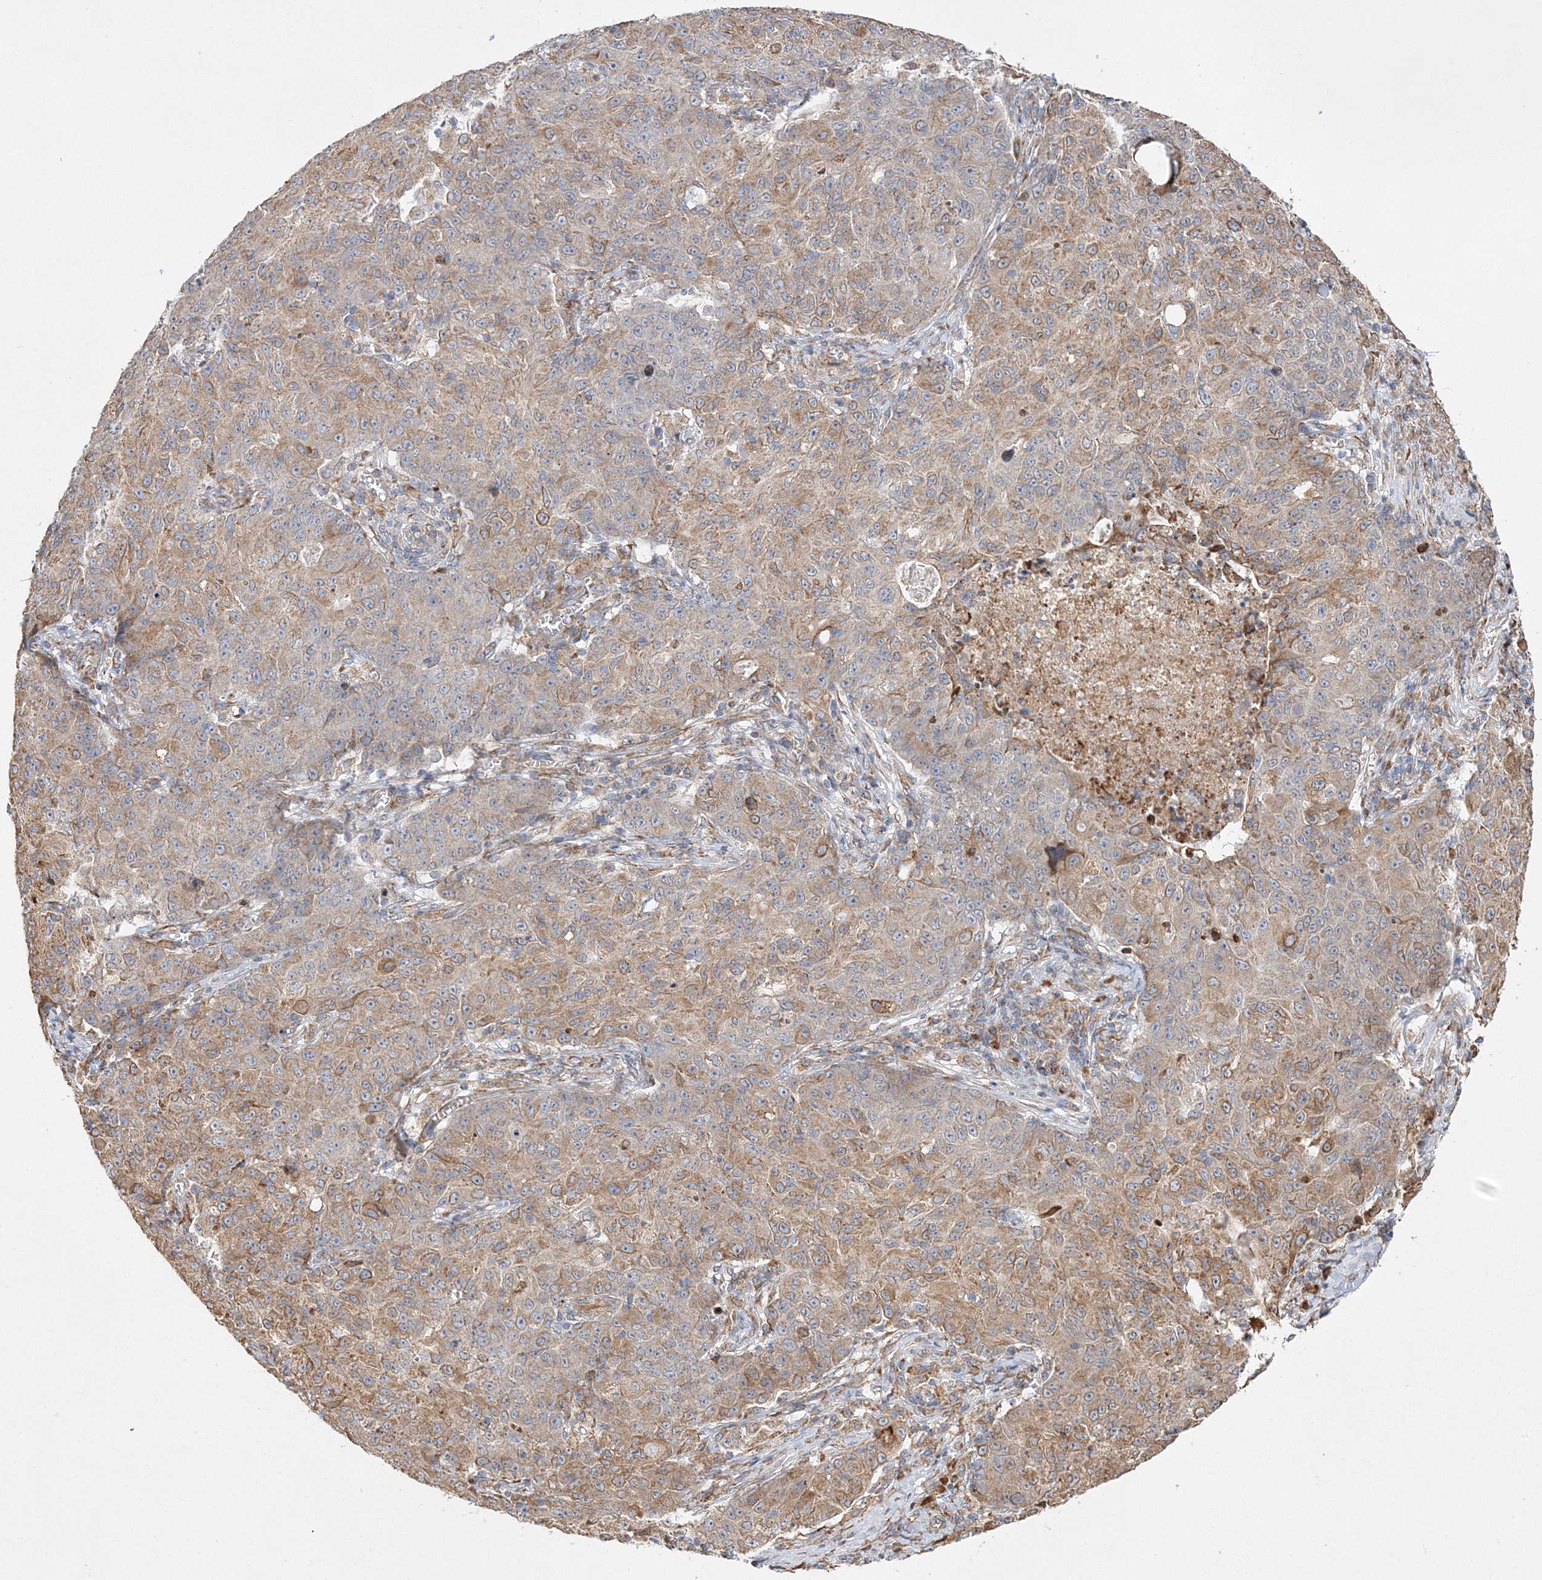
{"staining": {"intensity": "moderate", "quantity": ">75%", "location": "cytoplasmic/membranous"}, "tissue": "ovarian cancer", "cell_type": "Tumor cells", "image_type": "cancer", "snomed": [{"axis": "morphology", "description": "Carcinoma, endometroid"}, {"axis": "topography", "description": "Ovary"}], "caption": "Protein expression analysis of human ovarian cancer reveals moderate cytoplasmic/membranous expression in about >75% of tumor cells.", "gene": "ZFYVE16", "patient": {"sex": "female", "age": 42}}